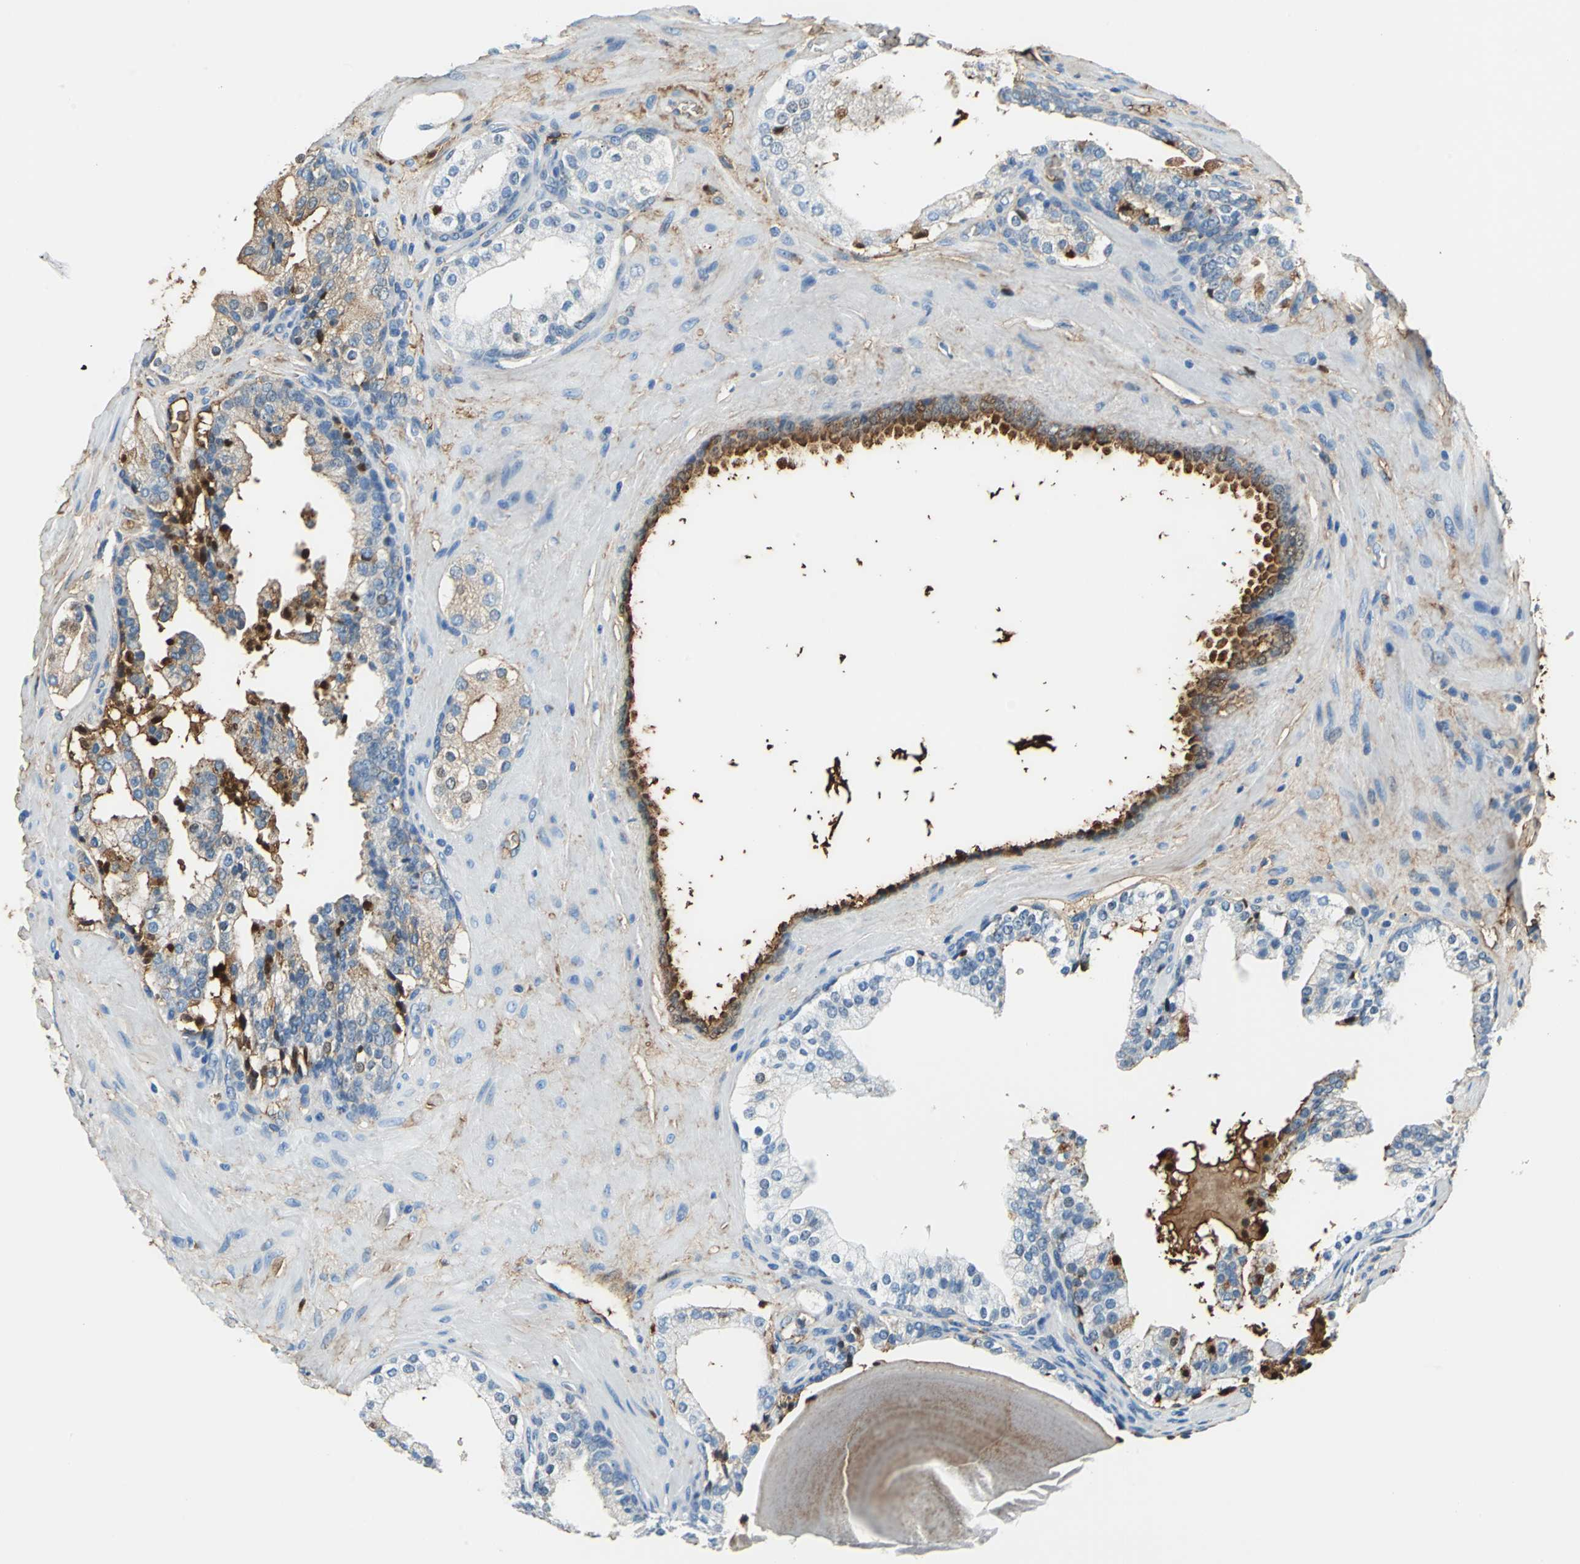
{"staining": {"intensity": "moderate", "quantity": "25%-75%", "location": "cytoplasmic/membranous,nuclear"}, "tissue": "prostate cancer", "cell_type": "Tumor cells", "image_type": "cancer", "snomed": [{"axis": "morphology", "description": "Adenocarcinoma, High grade"}, {"axis": "topography", "description": "Prostate"}], "caption": "Immunohistochemical staining of human prostate adenocarcinoma (high-grade) demonstrates moderate cytoplasmic/membranous and nuclear protein positivity in about 25%-75% of tumor cells.", "gene": "ALB", "patient": {"sex": "male", "age": 68}}